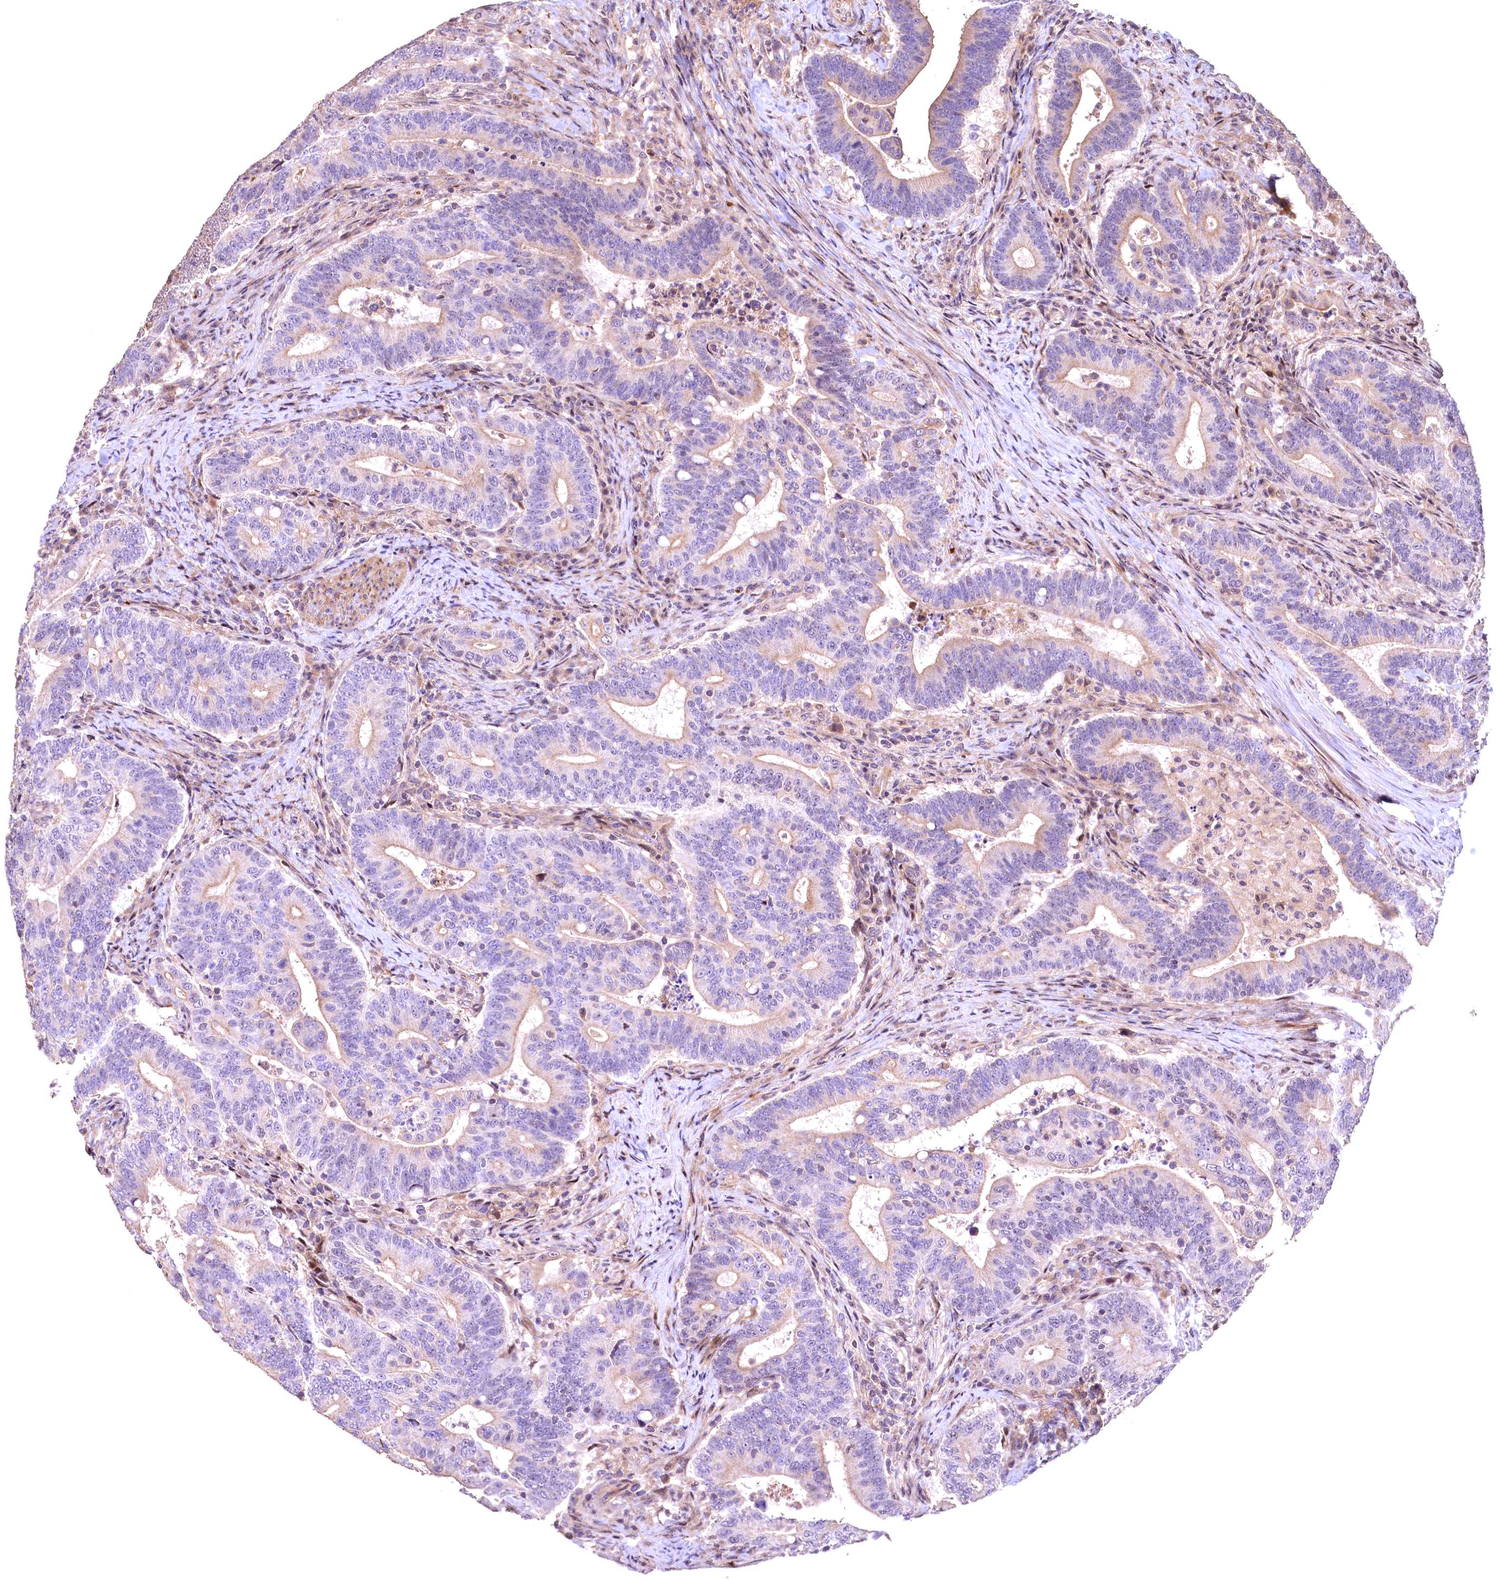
{"staining": {"intensity": "weak", "quantity": "25%-75%", "location": "cytoplasmic/membranous"}, "tissue": "colorectal cancer", "cell_type": "Tumor cells", "image_type": "cancer", "snomed": [{"axis": "morphology", "description": "Adenocarcinoma, NOS"}, {"axis": "topography", "description": "Colon"}], "caption": "A low amount of weak cytoplasmic/membranous expression is appreciated in about 25%-75% of tumor cells in colorectal cancer (adenocarcinoma) tissue.", "gene": "FUZ", "patient": {"sex": "female", "age": 66}}